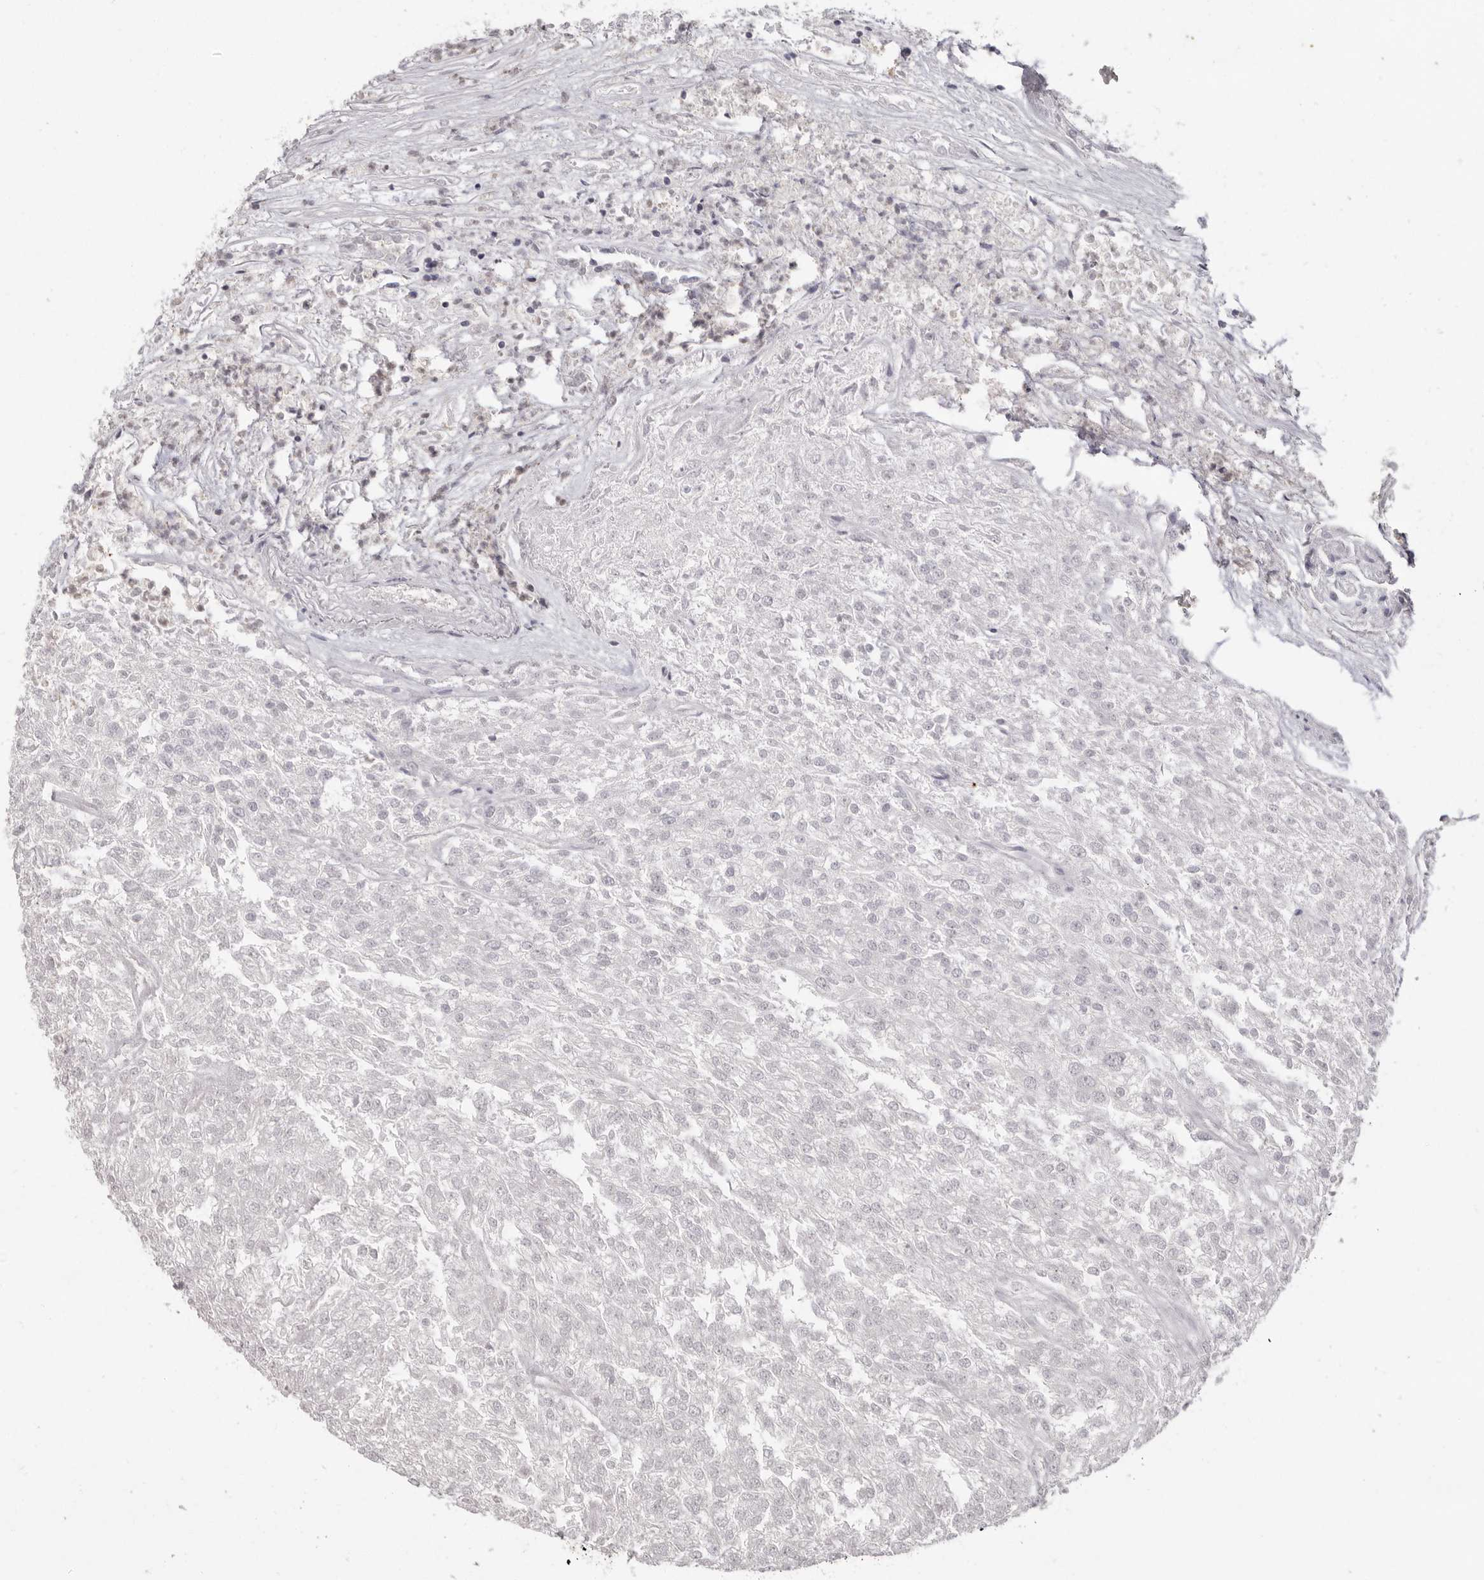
{"staining": {"intensity": "negative", "quantity": "none", "location": "none"}, "tissue": "renal cancer", "cell_type": "Tumor cells", "image_type": "cancer", "snomed": [{"axis": "morphology", "description": "Adenocarcinoma, NOS"}, {"axis": "topography", "description": "Kidney"}], "caption": "Tumor cells show no significant protein positivity in renal adenocarcinoma.", "gene": "LINGO2", "patient": {"sex": "female", "age": 54}}